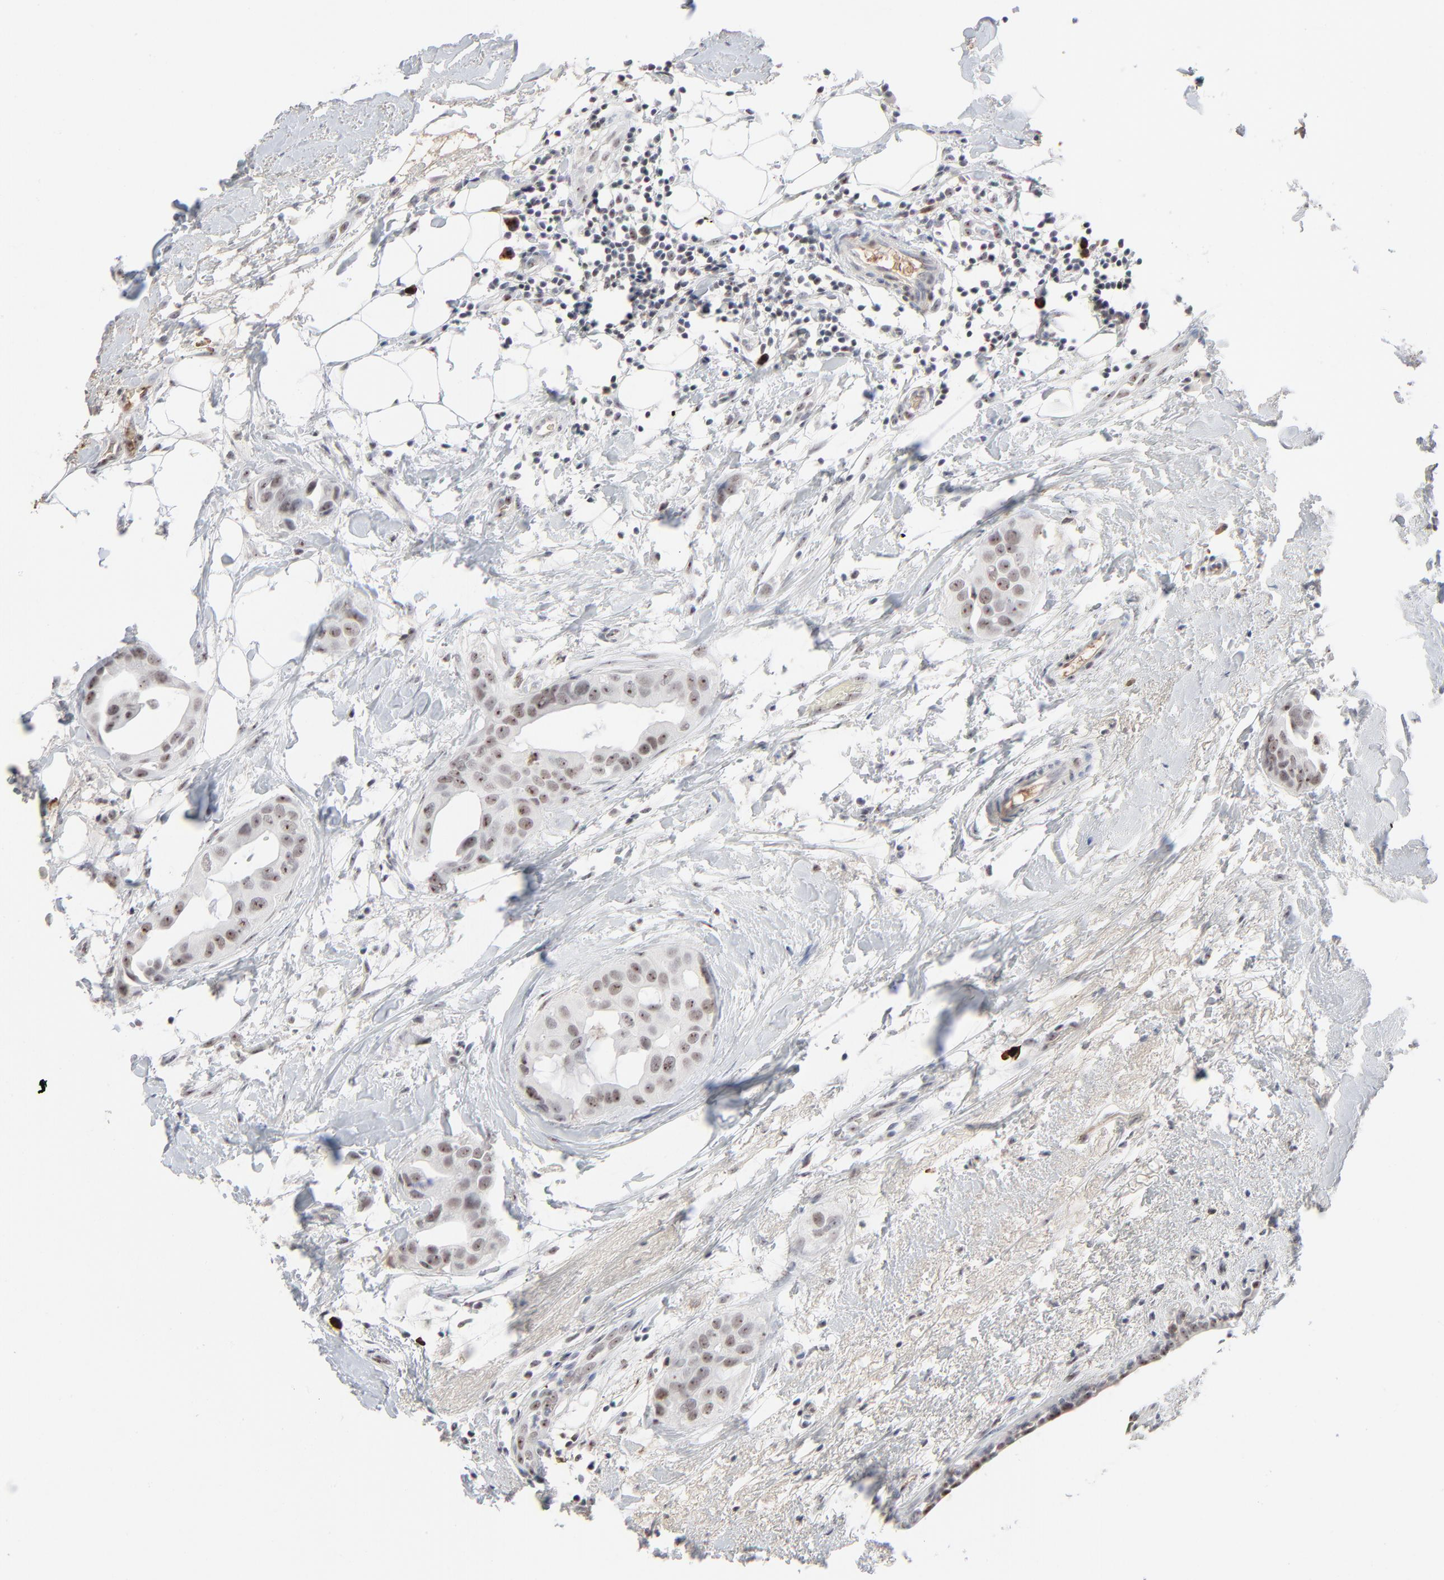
{"staining": {"intensity": "weak", "quantity": "25%-75%", "location": "nuclear"}, "tissue": "breast cancer", "cell_type": "Tumor cells", "image_type": "cancer", "snomed": [{"axis": "morphology", "description": "Duct carcinoma"}, {"axis": "topography", "description": "Breast"}], "caption": "A micrograph of human breast cancer (infiltrating ductal carcinoma) stained for a protein demonstrates weak nuclear brown staining in tumor cells. (brown staining indicates protein expression, while blue staining denotes nuclei).", "gene": "MPHOSPH6", "patient": {"sex": "female", "age": 40}}